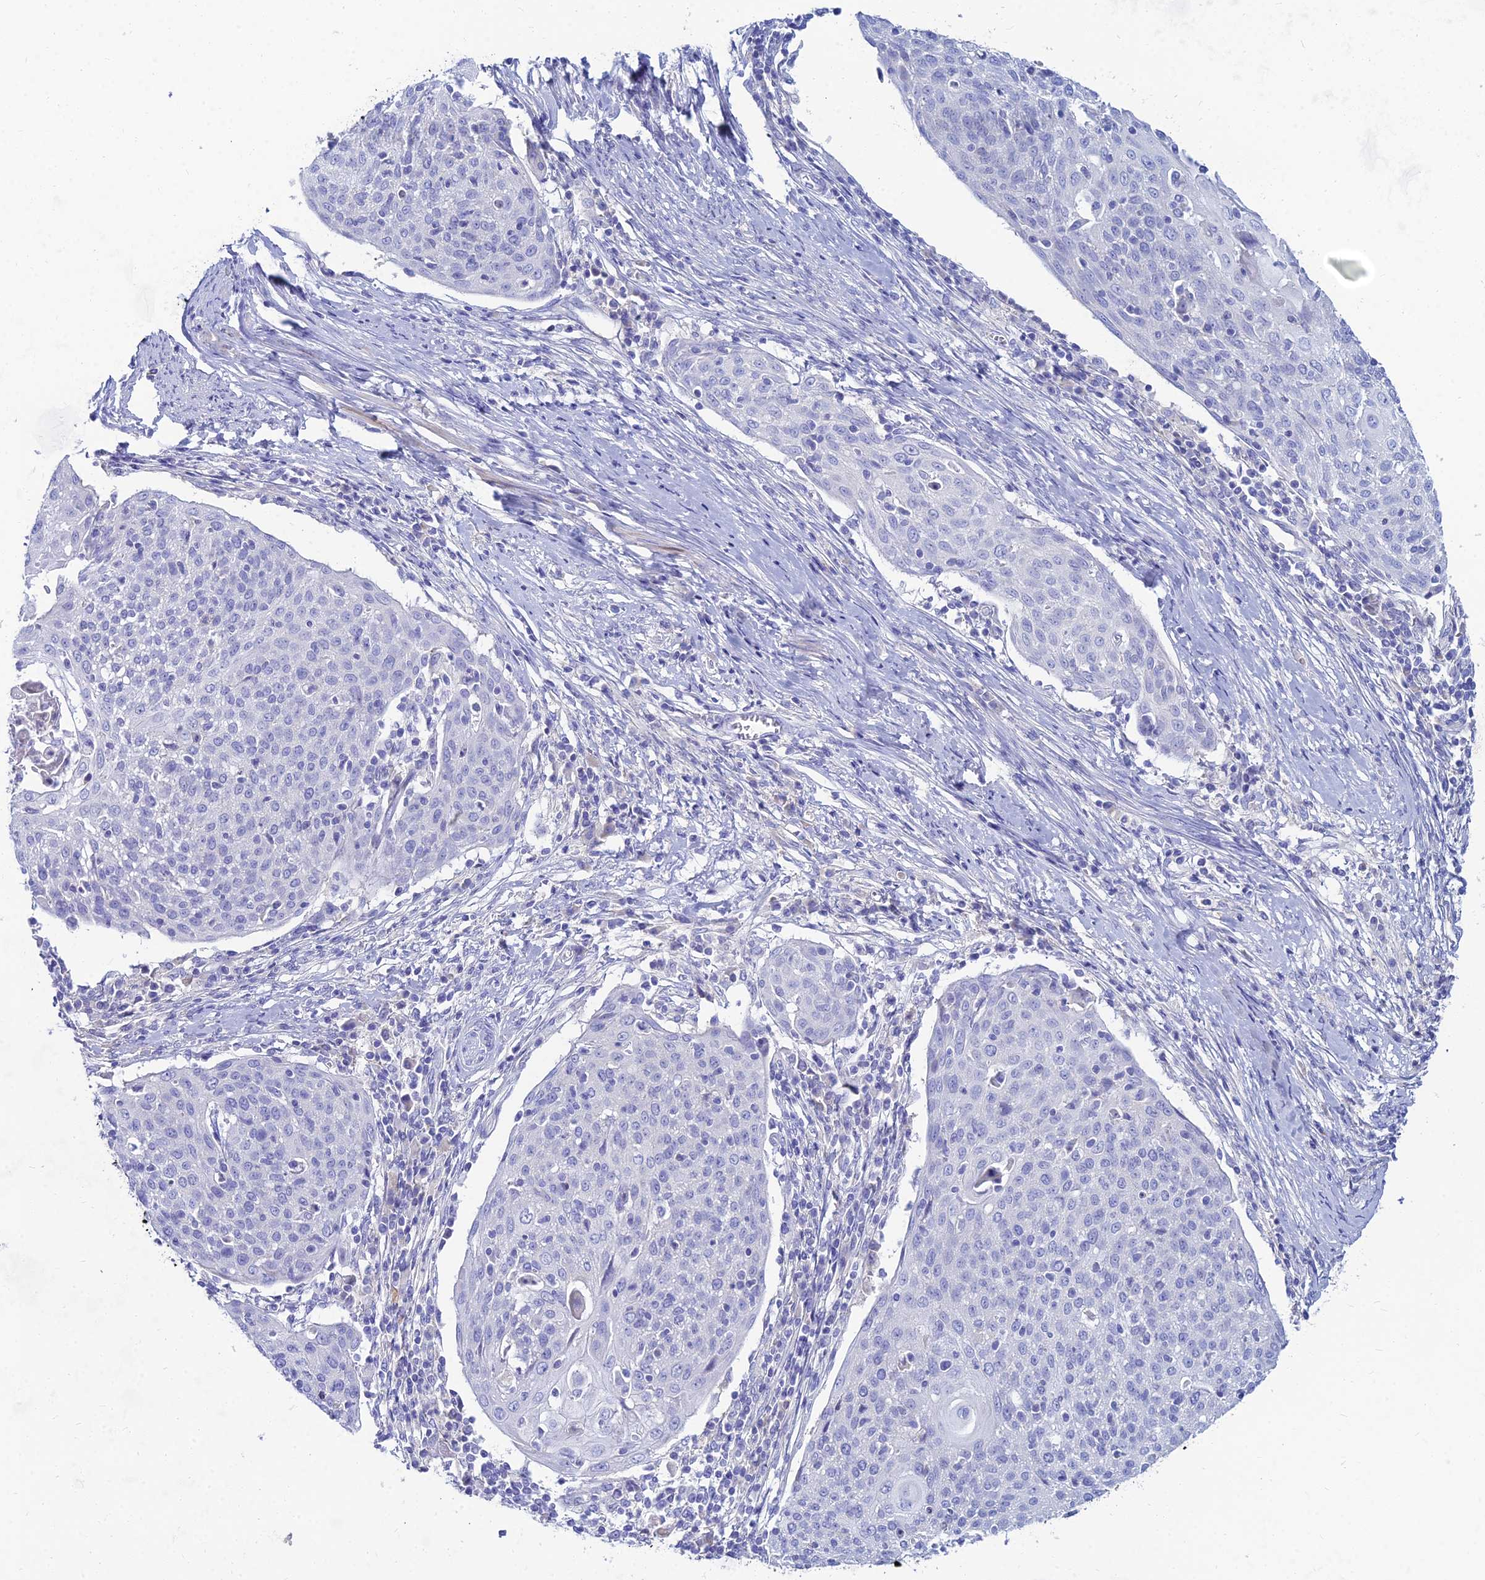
{"staining": {"intensity": "negative", "quantity": "none", "location": "none"}, "tissue": "cervical cancer", "cell_type": "Tumor cells", "image_type": "cancer", "snomed": [{"axis": "morphology", "description": "Squamous cell carcinoma, NOS"}, {"axis": "topography", "description": "Cervix"}], "caption": "Tumor cells show no significant expression in squamous cell carcinoma (cervical).", "gene": "ZNF552", "patient": {"sex": "female", "age": 67}}